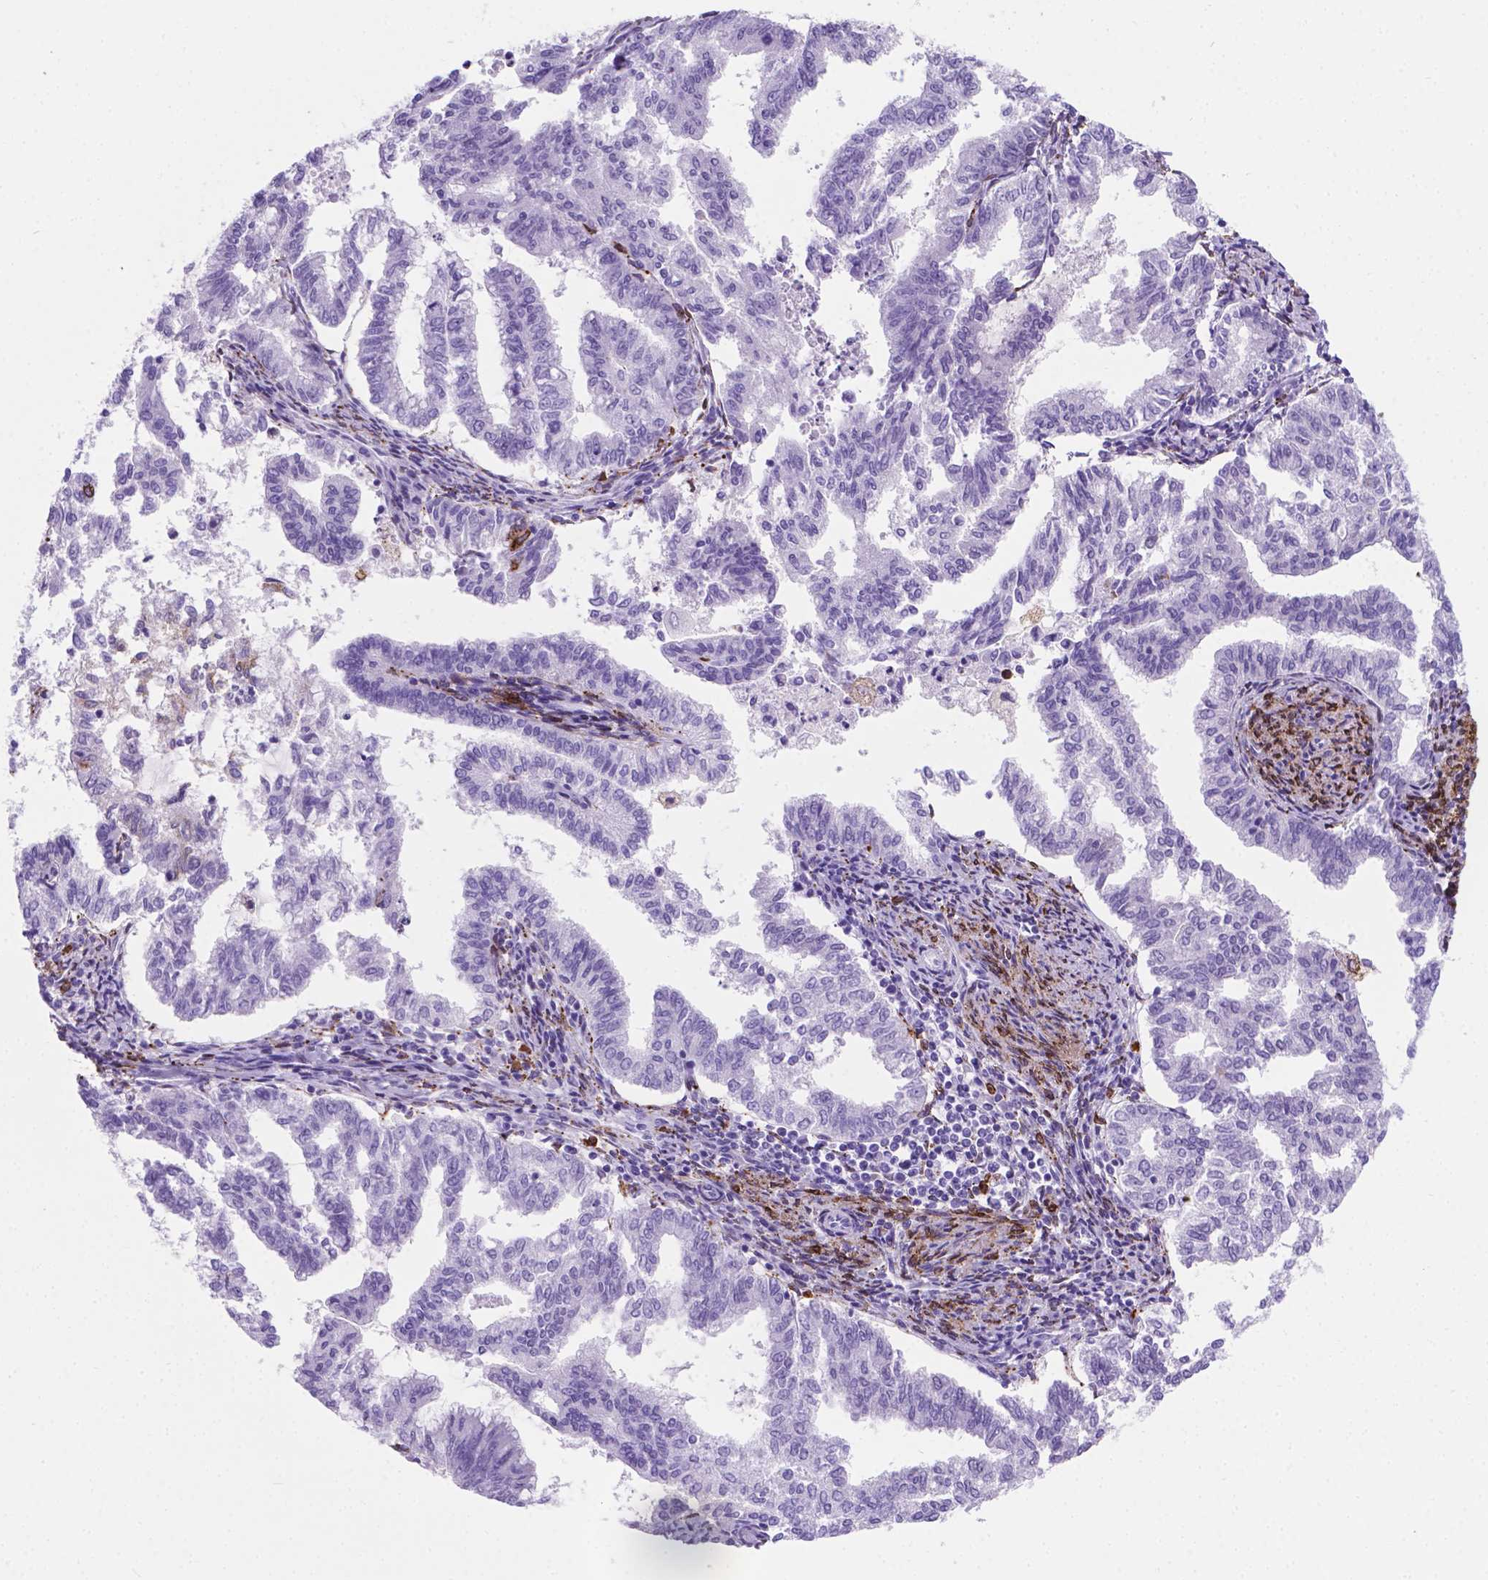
{"staining": {"intensity": "negative", "quantity": "none", "location": "none"}, "tissue": "endometrial cancer", "cell_type": "Tumor cells", "image_type": "cancer", "snomed": [{"axis": "morphology", "description": "Adenocarcinoma, NOS"}, {"axis": "topography", "description": "Endometrium"}], "caption": "Tumor cells show no significant expression in endometrial adenocarcinoma. The staining was performed using DAB to visualize the protein expression in brown, while the nuclei were stained in blue with hematoxylin (Magnification: 20x).", "gene": "MACF1", "patient": {"sex": "female", "age": 79}}